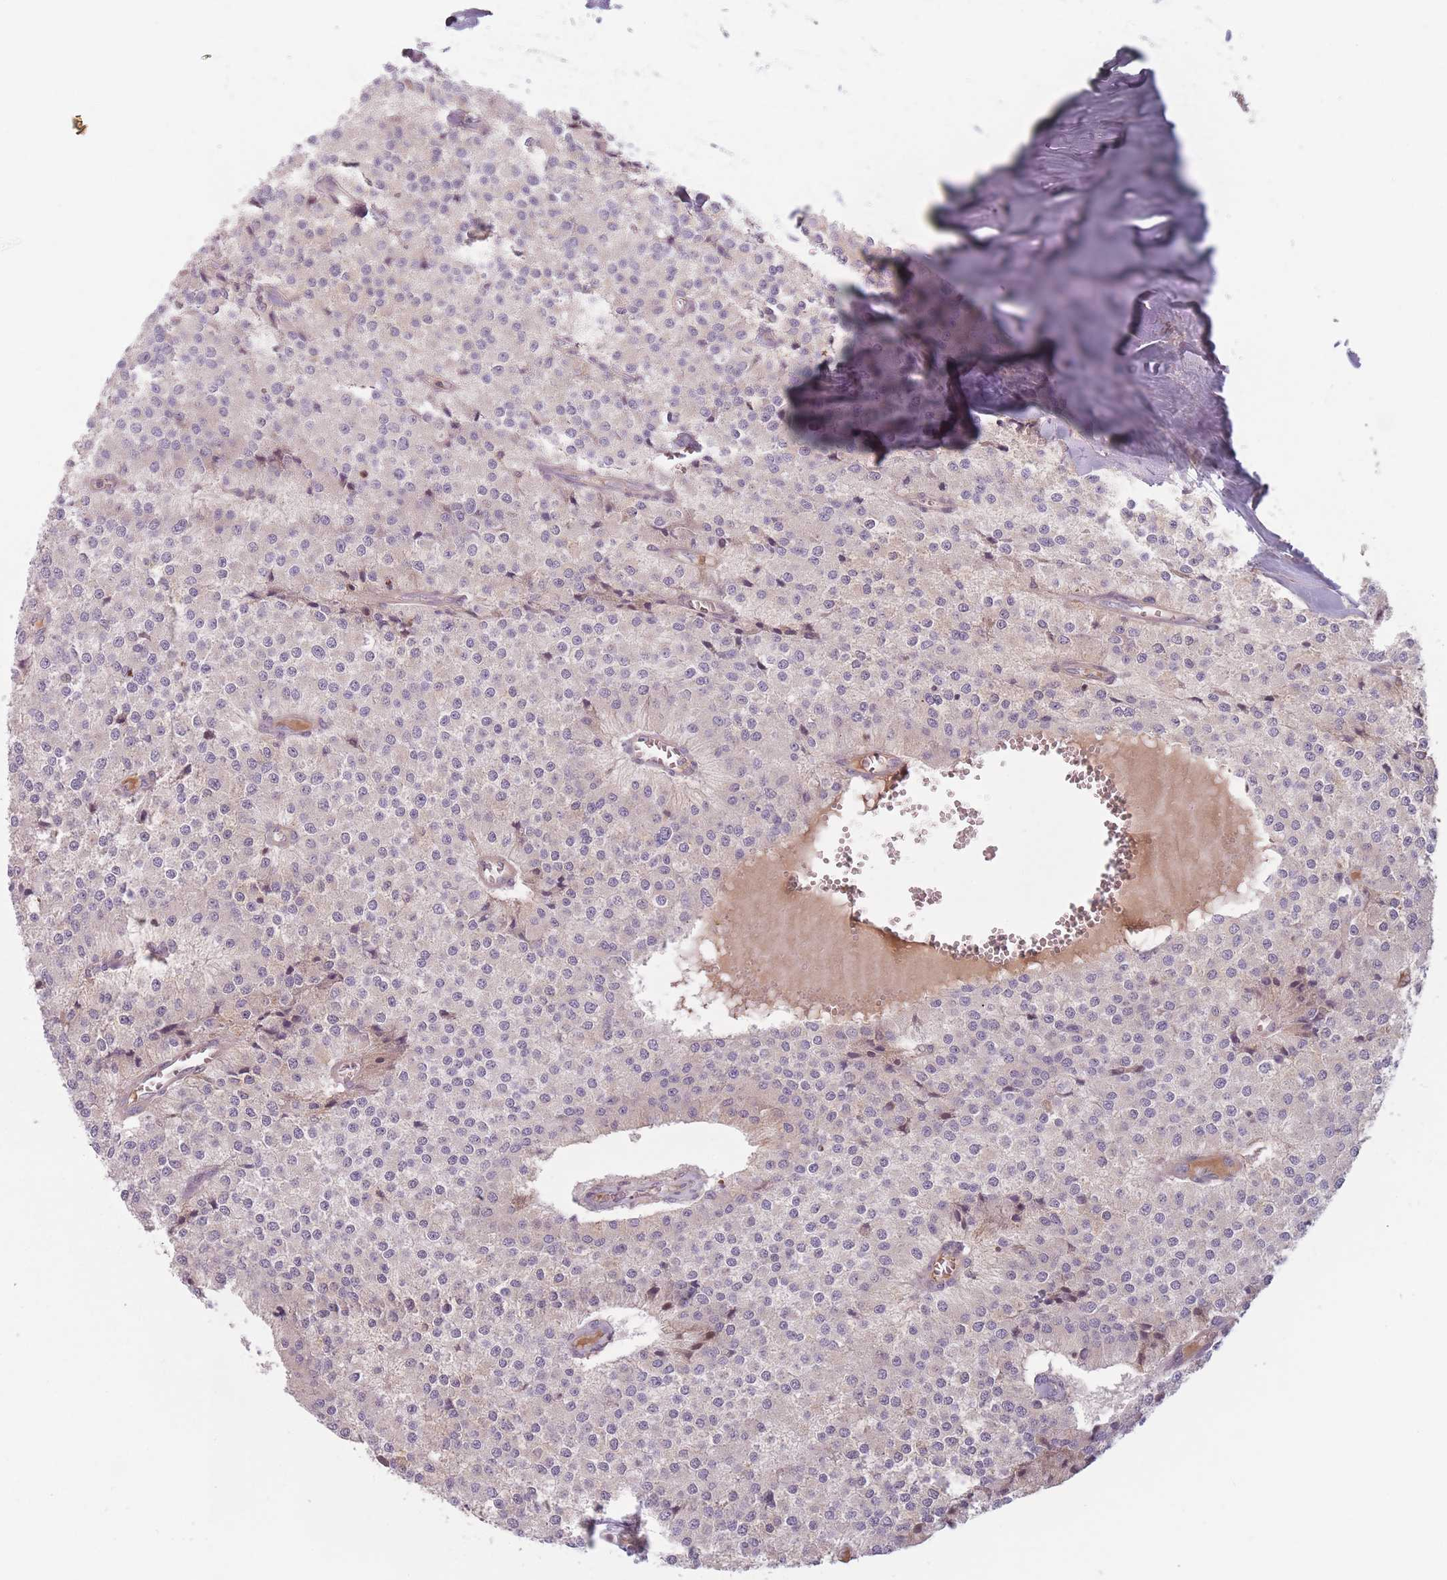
{"staining": {"intensity": "negative", "quantity": "none", "location": "none"}, "tissue": "carcinoid", "cell_type": "Tumor cells", "image_type": "cancer", "snomed": [{"axis": "morphology", "description": "Carcinoid, malignant, NOS"}, {"axis": "topography", "description": "Colon"}], "caption": "Malignant carcinoid was stained to show a protein in brown. There is no significant positivity in tumor cells.", "gene": "NT5DC2", "patient": {"sex": "female", "age": 52}}